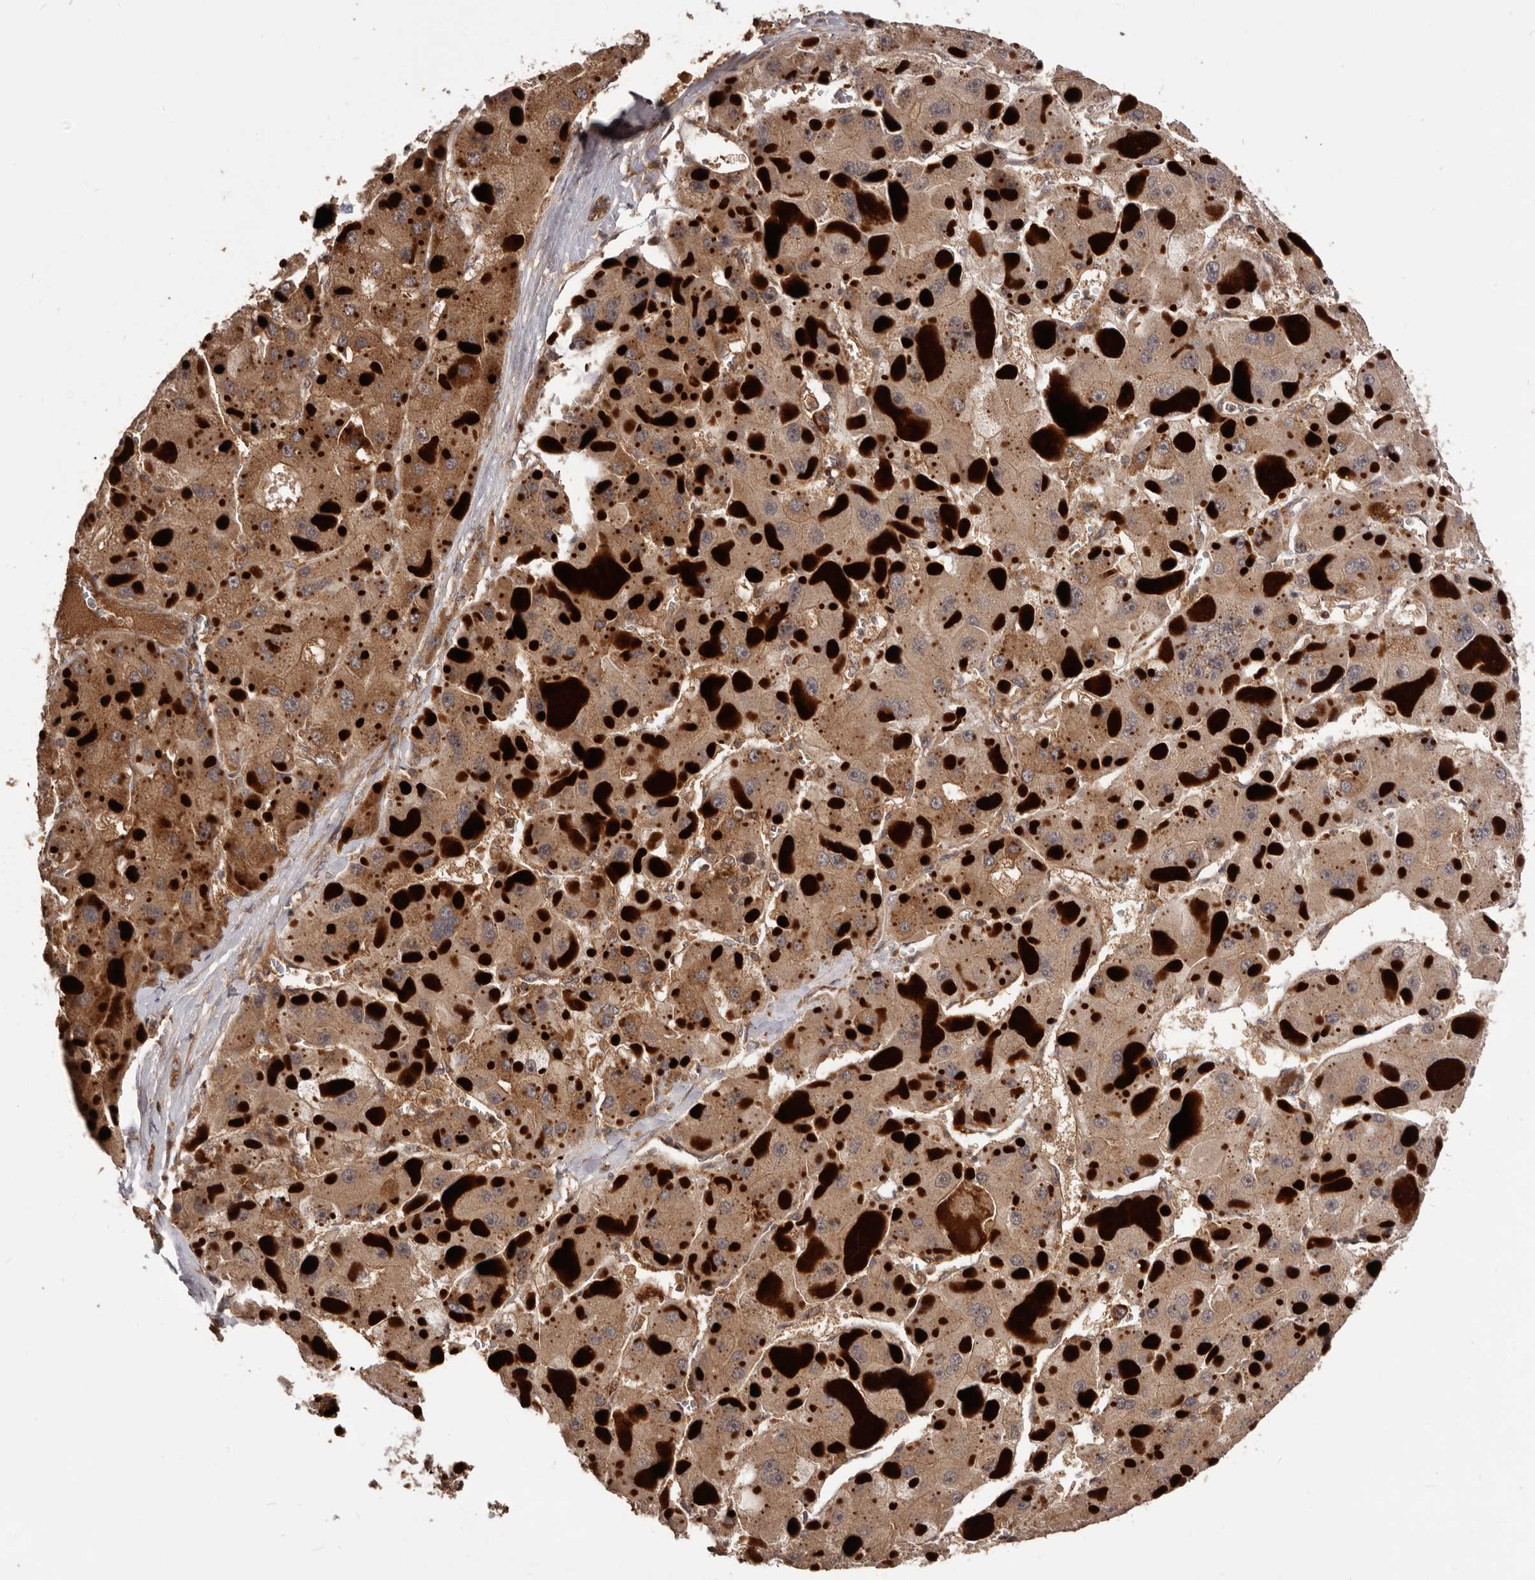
{"staining": {"intensity": "moderate", "quantity": ">75%", "location": "cytoplasmic/membranous"}, "tissue": "liver cancer", "cell_type": "Tumor cells", "image_type": "cancer", "snomed": [{"axis": "morphology", "description": "Carcinoma, Hepatocellular, NOS"}, {"axis": "topography", "description": "Liver"}], "caption": "This is an image of immunohistochemistry (IHC) staining of liver cancer (hepatocellular carcinoma), which shows moderate expression in the cytoplasmic/membranous of tumor cells.", "gene": "HBS1L", "patient": {"sex": "female", "age": 73}}